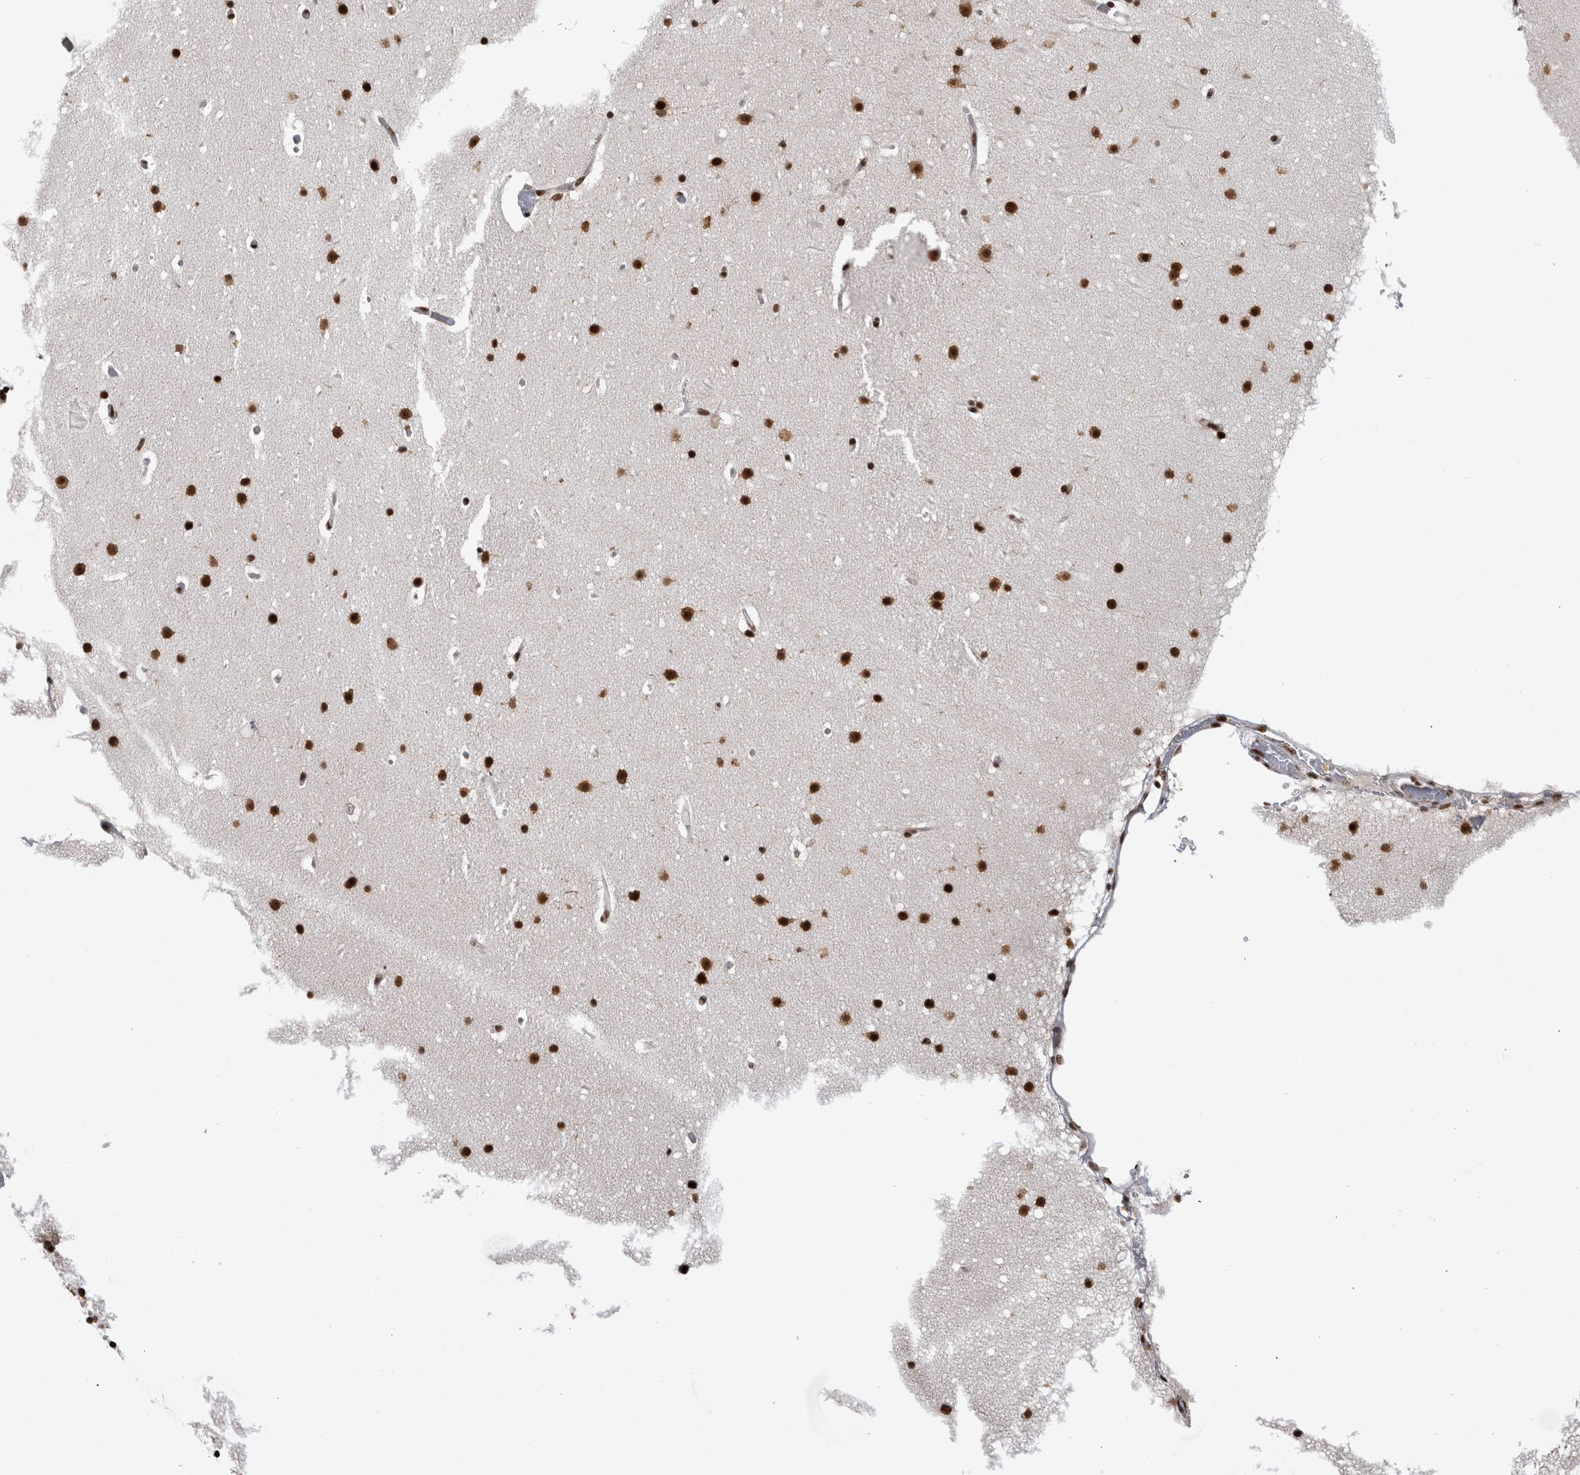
{"staining": {"intensity": "strong", "quantity": ">75%", "location": "nuclear"}, "tissue": "cerebellum", "cell_type": "Cells in granular layer", "image_type": "normal", "snomed": [{"axis": "morphology", "description": "Normal tissue, NOS"}, {"axis": "topography", "description": "Cerebellum"}], "caption": "Immunohistochemical staining of normal cerebellum shows high levels of strong nuclear staining in approximately >75% of cells in granular layer. Using DAB (brown) and hematoxylin (blue) stains, captured at high magnification using brightfield microscopy.", "gene": "ZSCAN2", "patient": {"sex": "male", "age": 57}}